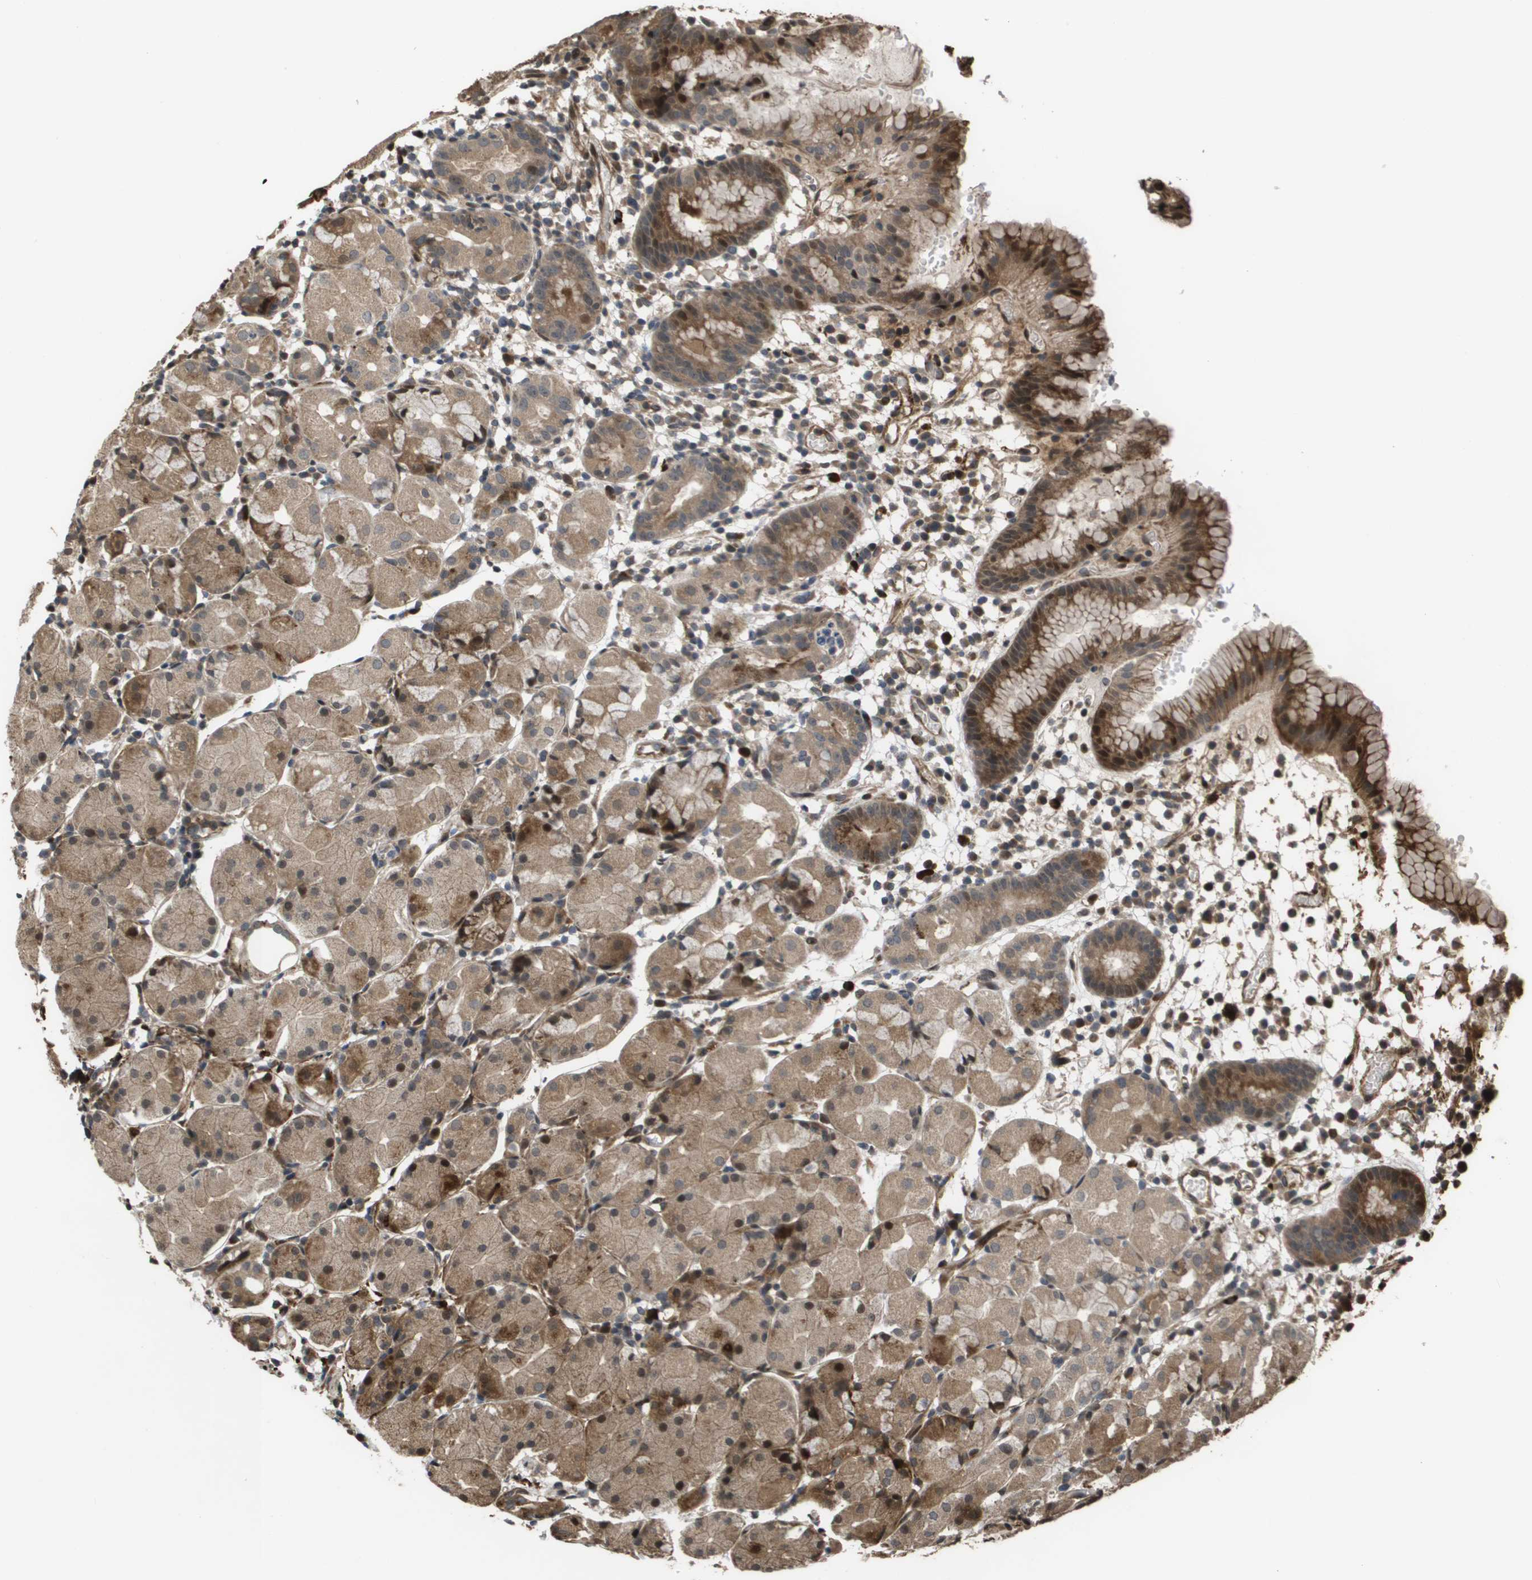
{"staining": {"intensity": "moderate", "quantity": ">75%", "location": "cytoplasmic/membranous,nuclear"}, "tissue": "stomach", "cell_type": "Glandular cells", "image_type": "normal", "snomed": [{"axis": "morphology", "description": "Normal tissue, NOS"}, {"axis": "topography", "description": "Stomach"}, {"axis": "topography", "description": "Stomach, lower"}], "caption": "Immunohistochemical staining of unremarkable stomach exhibits moderate cytoplasmic/membranous,nuclear protein staining in approximately >75% of glandular cells. Using DAB (3,3'-diaminobenzidine) (brown) and hematoxylin (blue) stains, captured at high magnification using brightfield microscopy.", "gene": "AXIN2", "patient": {"sex": "female", "age": 75}}